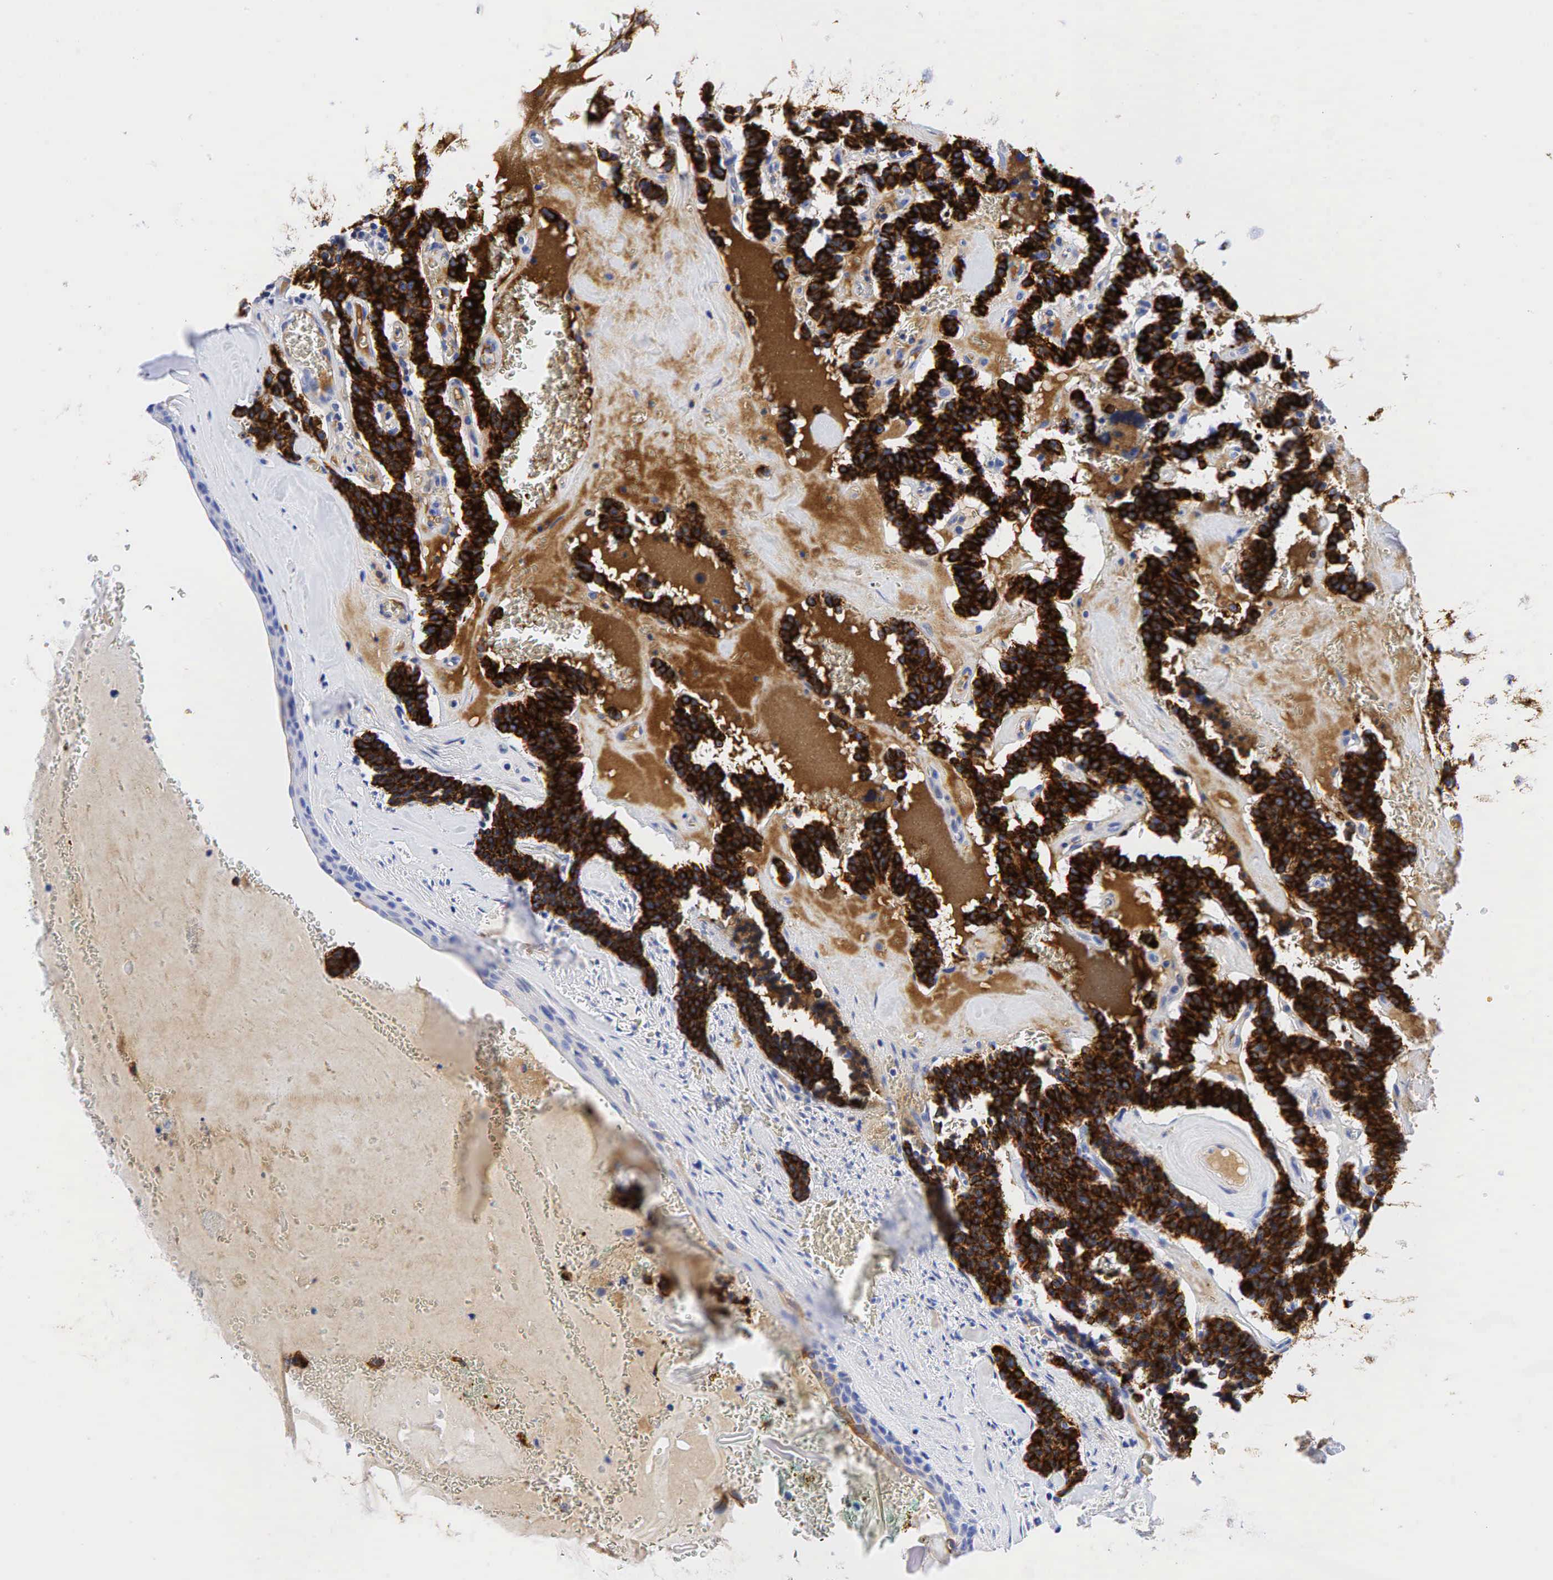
{"staining": {"intensity": "strong", "quantity": ">75%", "location": "cytoplasmic/membranous"}, "tissue": "carcinoid", "cell_type": "Tumor cells", "image_type": "cancer", "snomed": [{"axis": "morphology", "description": "Carcinoid, malignant, NOS"}, {"axis": "topography", "description": "Bronchus"}], "caption": "Immunohistochemical staining of human malignant carcinoid demonstrates high levels of strong cytoplasmic/membranous staining in about >75% of tumor cells.", "gene": "KRT18", "patient": {"sex": "male", "age": 55}}